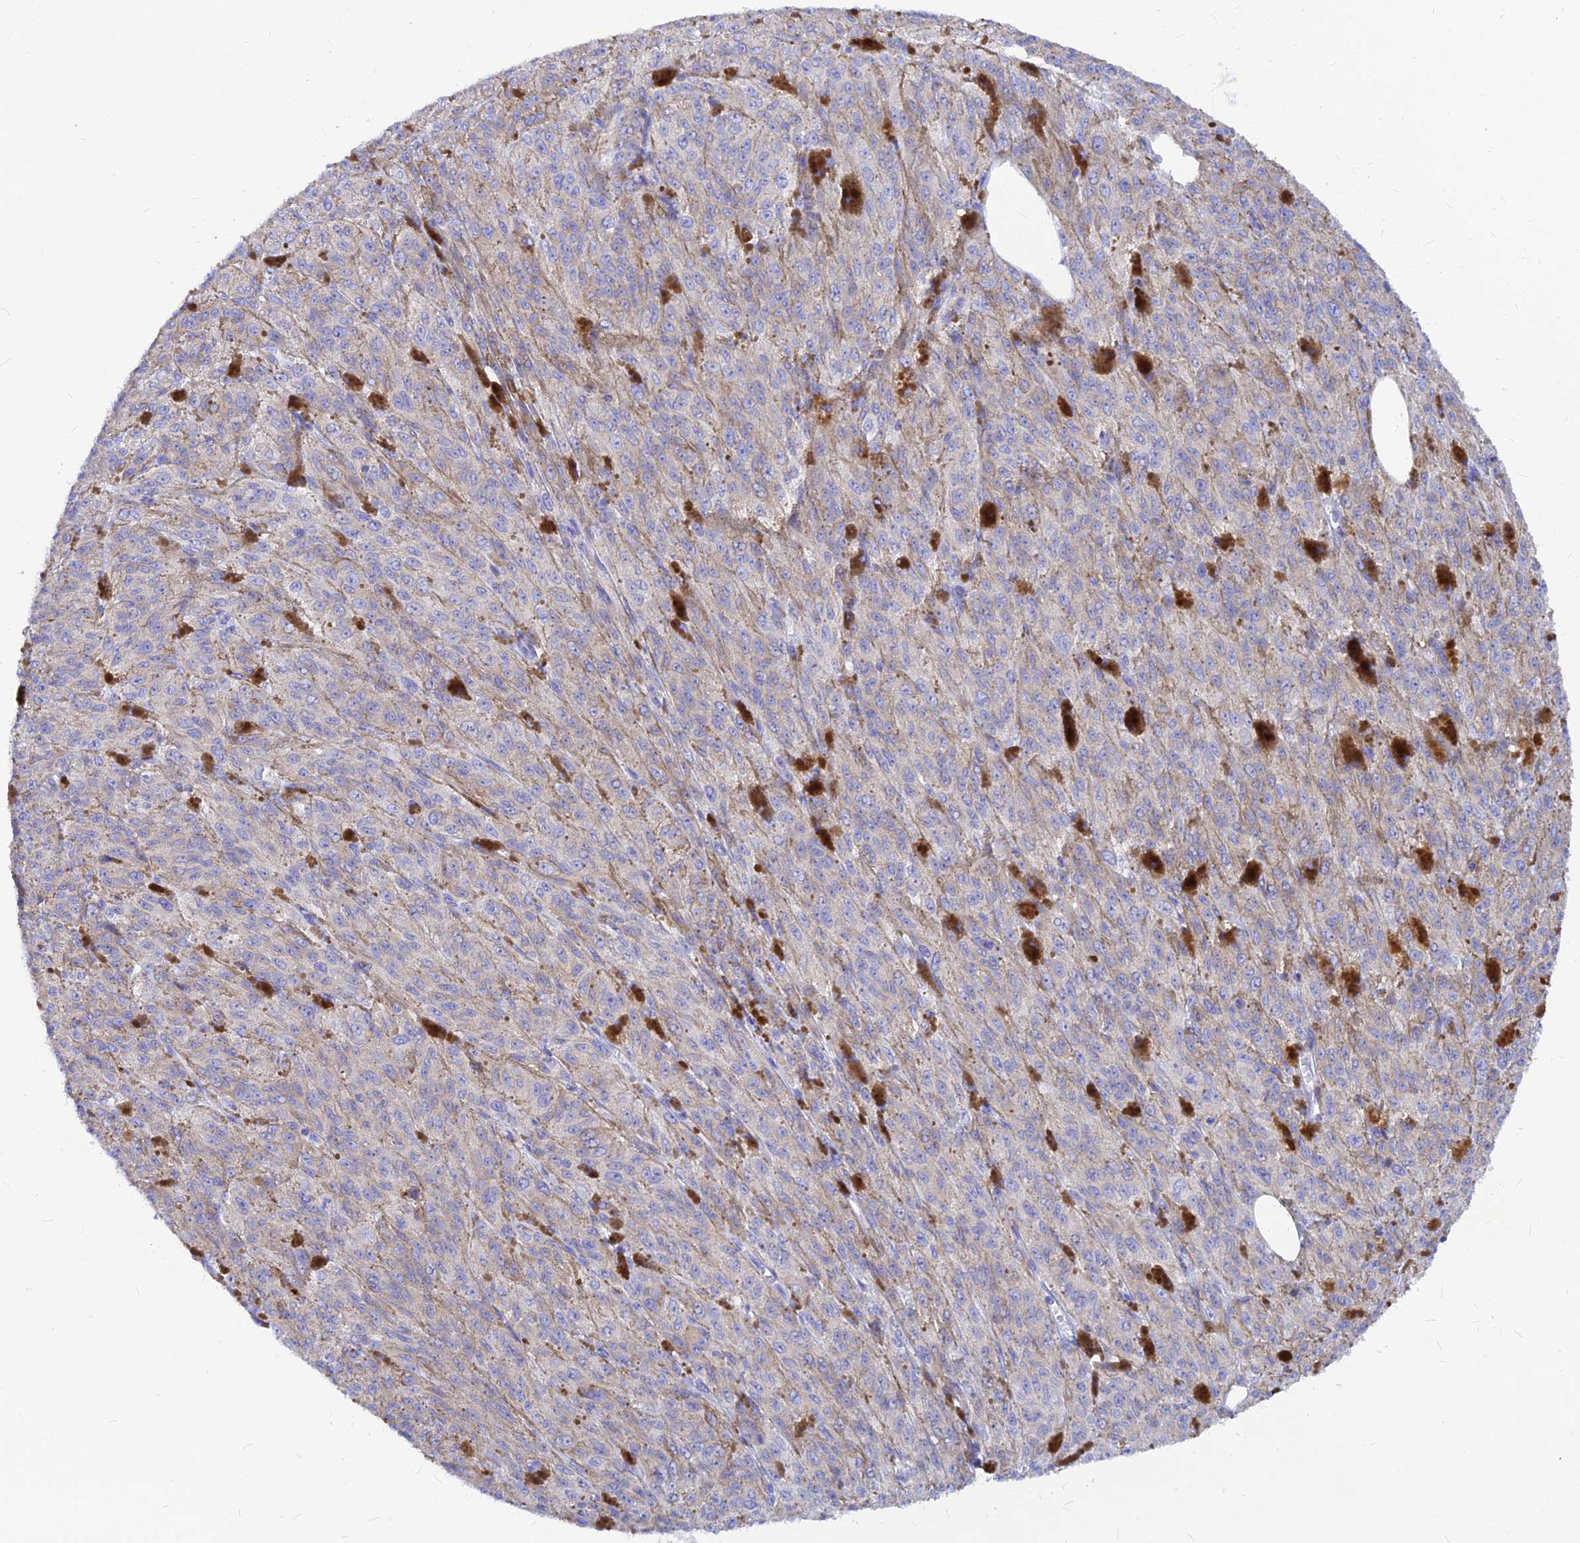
{"staining": {"intensity": "negative", "quantity": "none", "location": "none"}, "tissue": "melanoma", "cell_type": "Tumor cells", "image_type": "cancer", "snomed": [{"axis": "morphology", "description": "Malignant melanoma, NOS"}, {"axis": "topography", "description": "Skin"}], "caption": "Tumor cells are negative for protein expression in human malignant melanoma.", "gene": "CNOT6", "patient": {"sex": "female", "age": 52}}